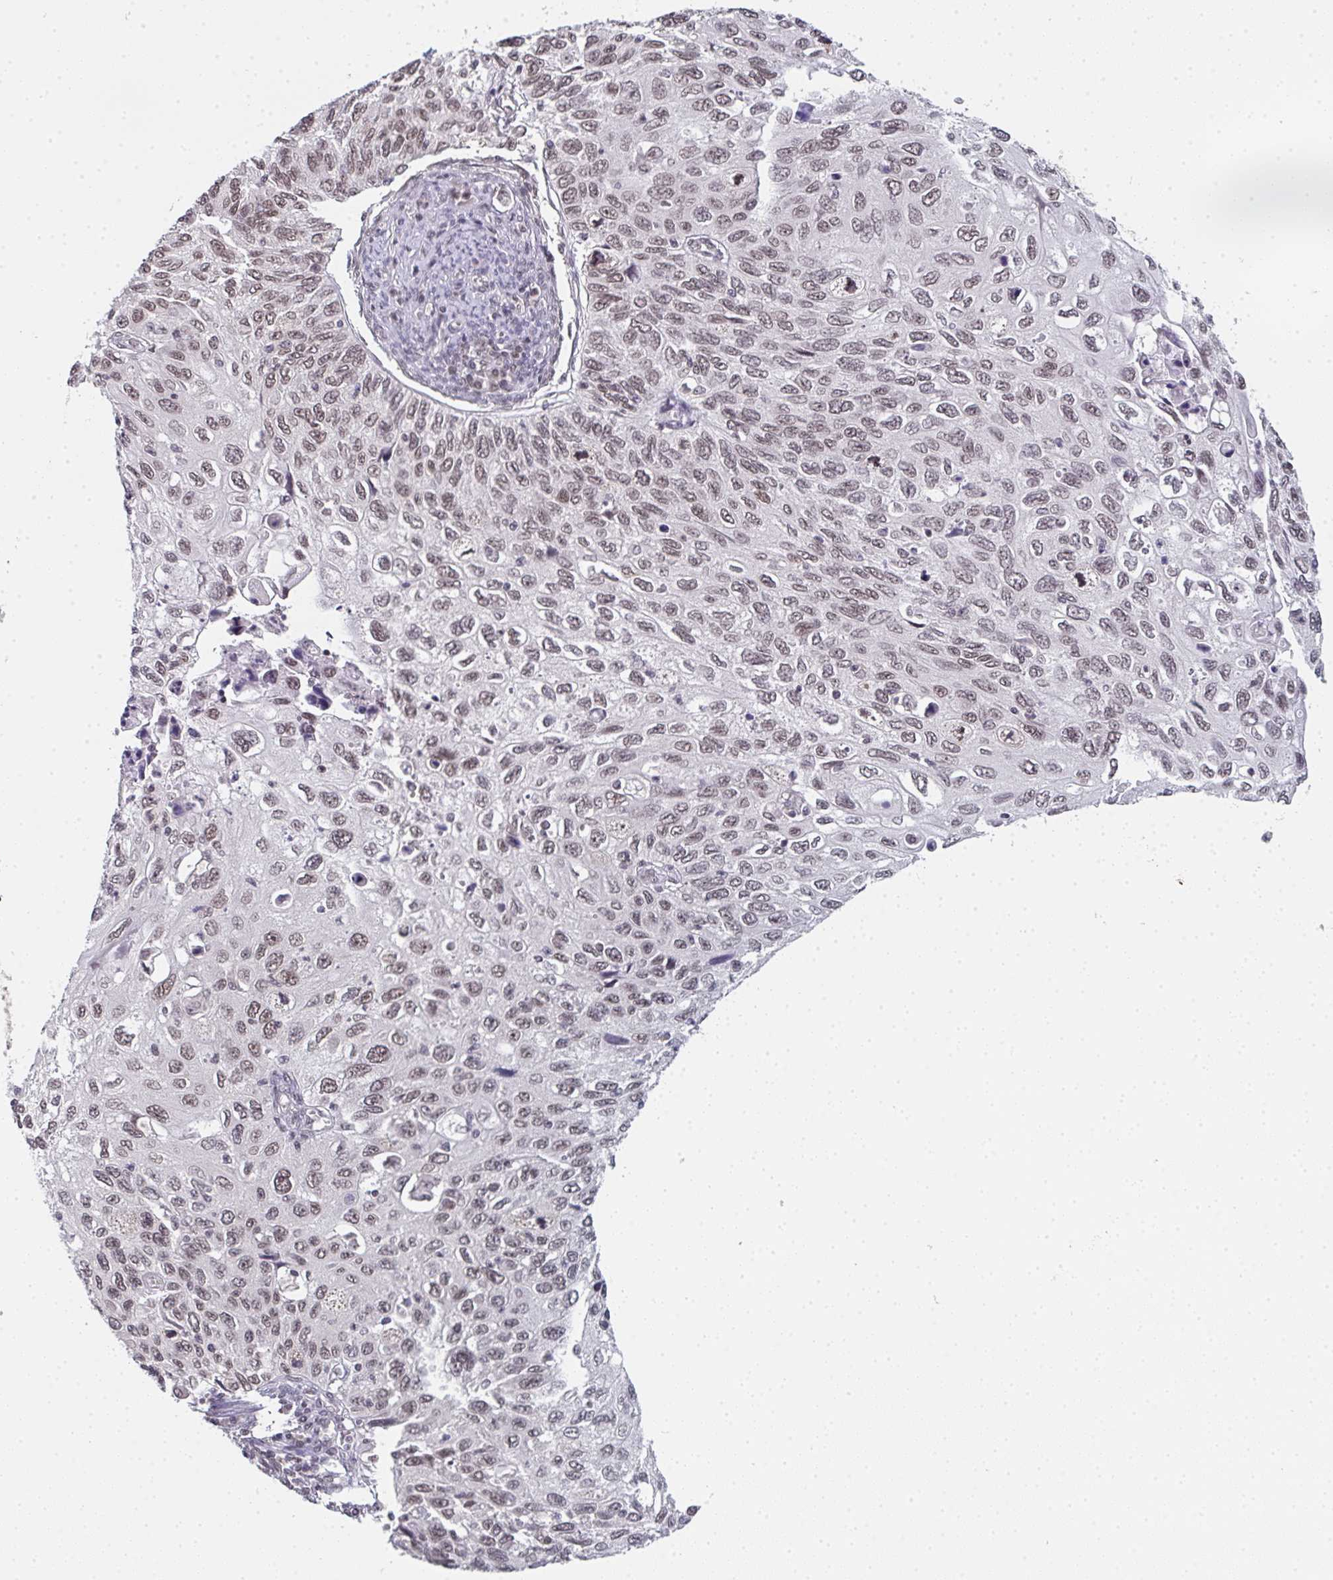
{"staining": {"intensity": "weak", "quantity": ">75%", "location": "nuclear"}, "tissue": "cervical cancer", "cell_type": "Tumor cells", "image_type": "cancer", "snomed": [{"axis": "morphology", "description": "Squamous cell carcinoma, NOS"}, {"axis": "topography", "description": "Cervix"}], "caption": "Weak nuclear staining is present in about >75% of tumor cells in cervical cancer (squamous cell carcinoma).", "gene": "DKC1", "patient": {"sex": "female", "age": 70}}